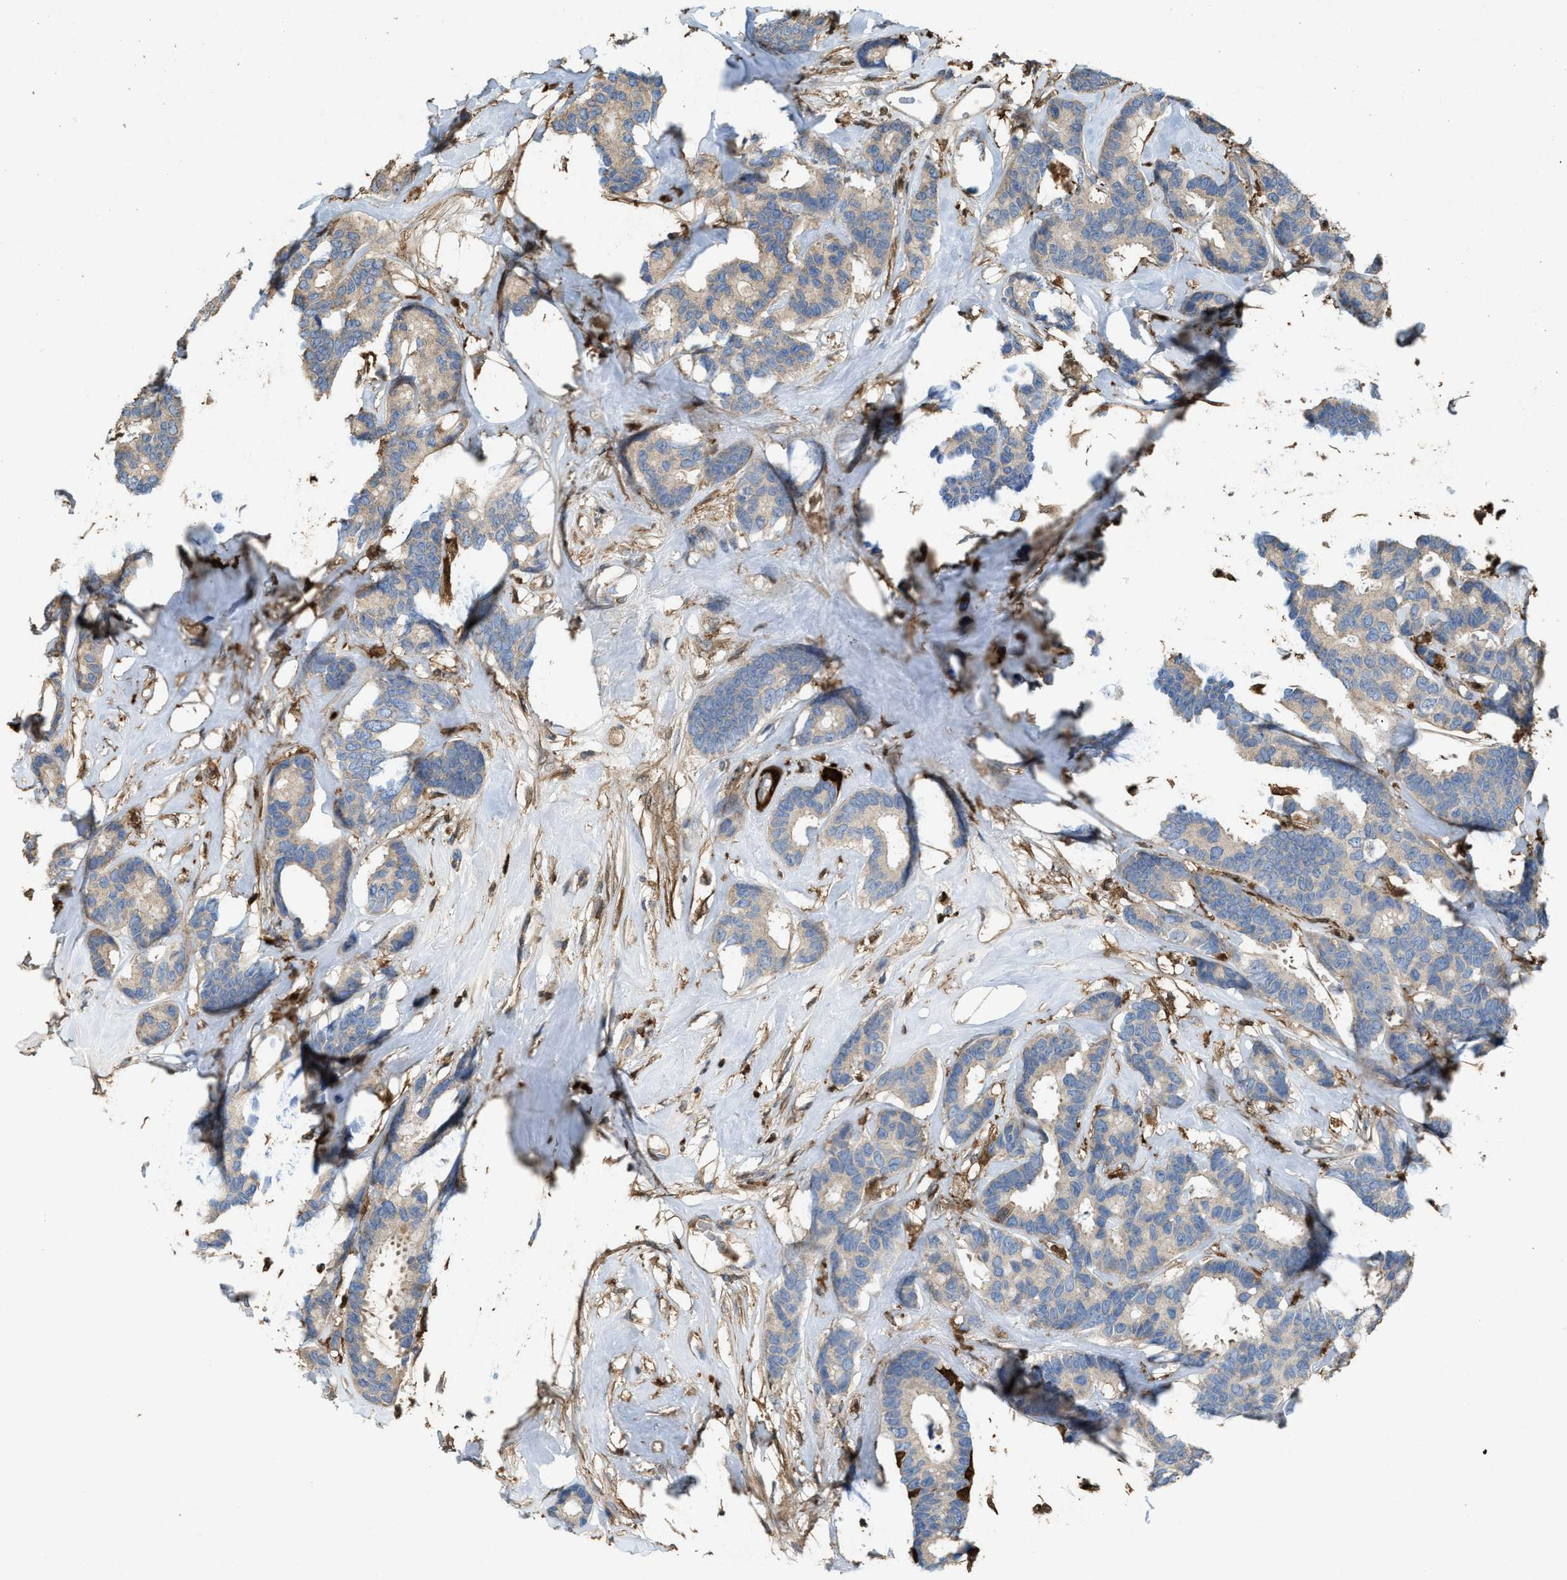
{"staining": {"intensity": "weak", "quantity": "<25%", "location": "cytoplasmic/membranous"}, "tissue": "breast cancer", "cell_type": "Tumor cells", "image_type": "cancer", "snomed": [{"axis": "morphology", "description": "Duct carcinoma"}, {"axis": "topography", "description": "Breast"}], "caption": "Tumor cells show no significant protein staining in invasive ductal carcinoma (breast).", "gene": "SERPINB5", "patient": {"sex": "female", "age": 87}}